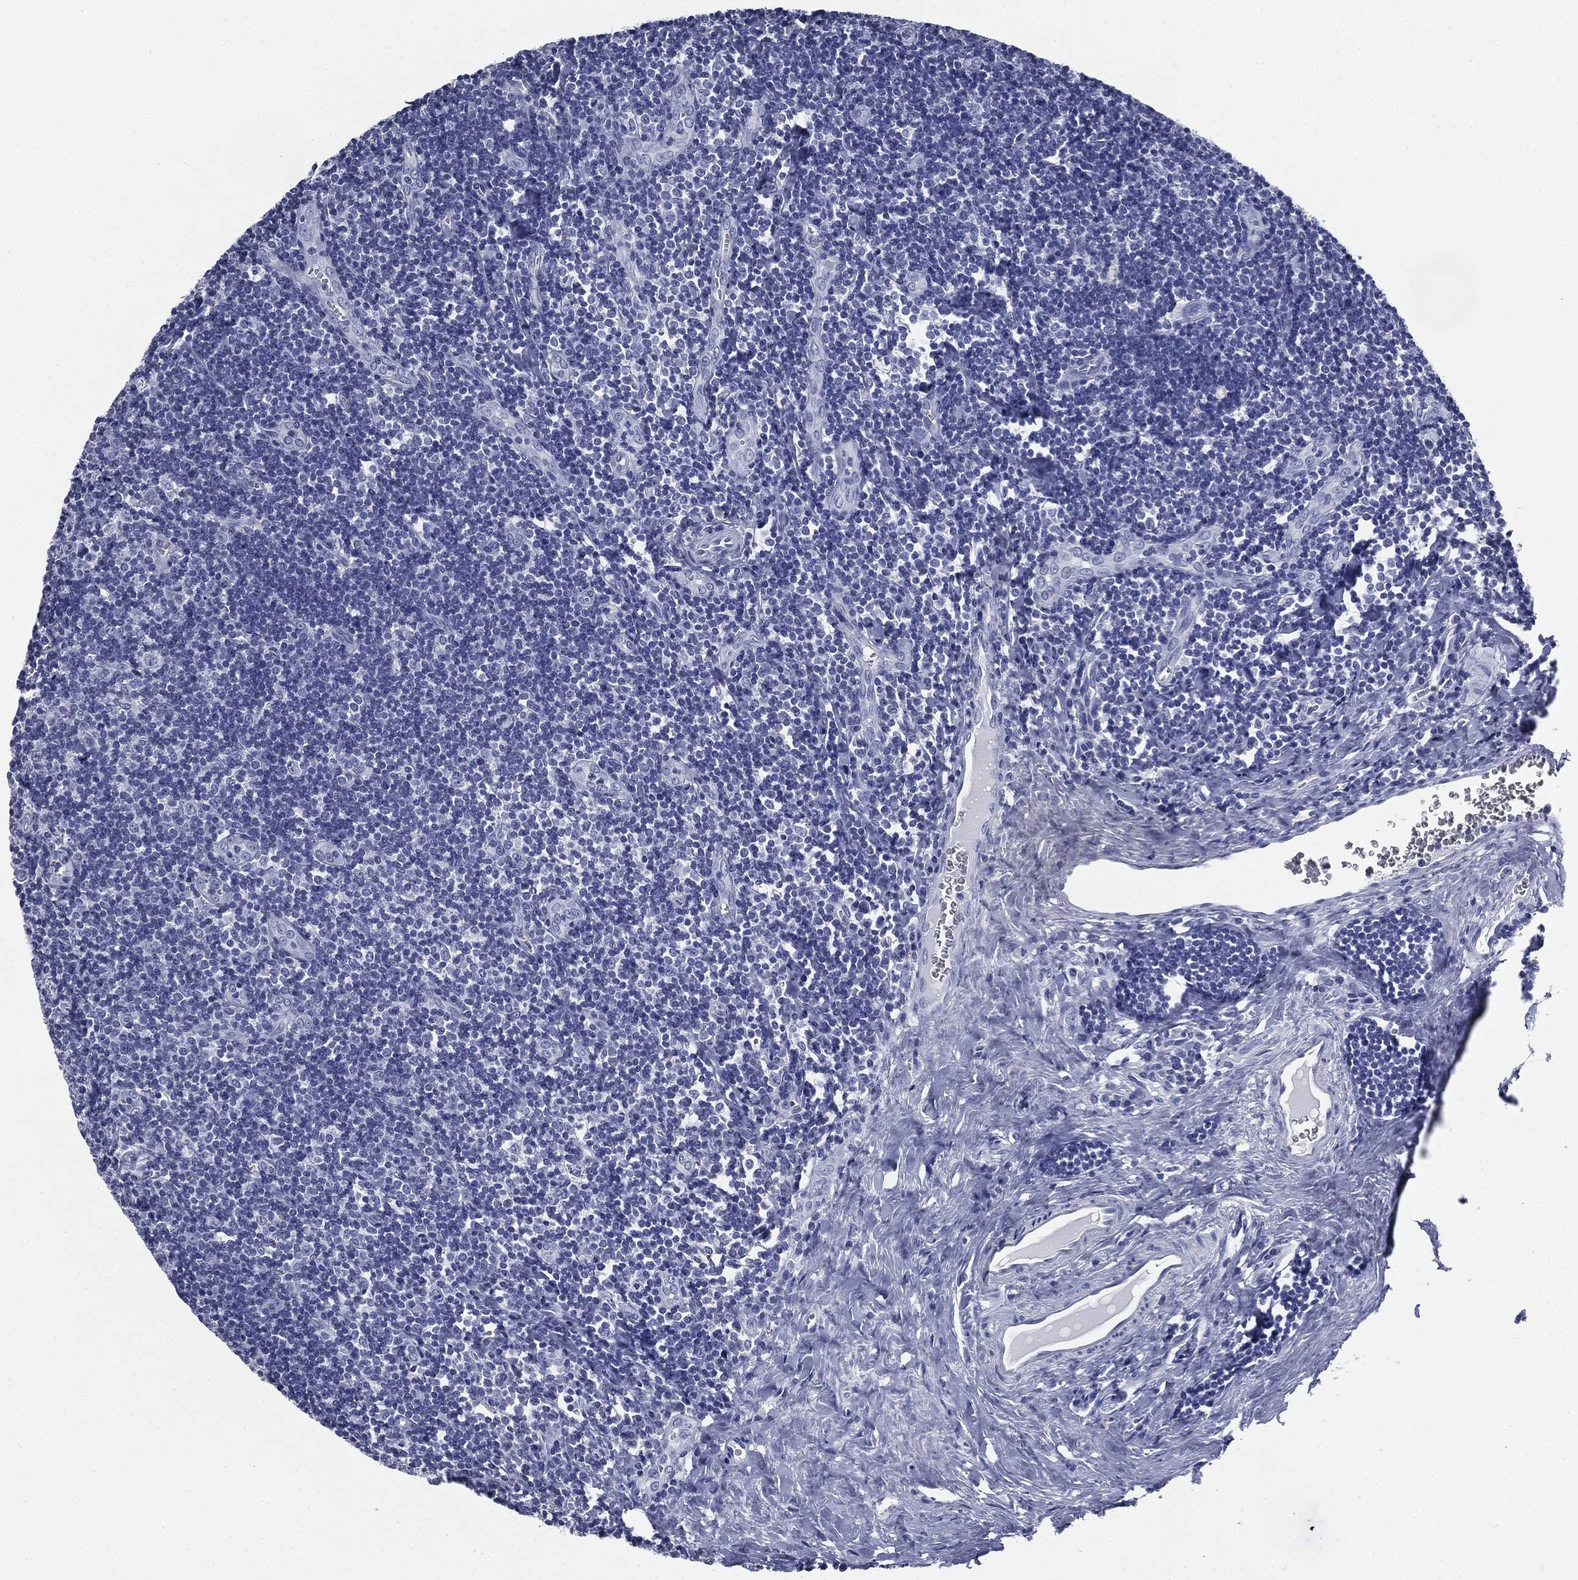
{"staining": {"intensity": "negative", "quantity": "none", "location": "none"}, "tissue": "tonsil", "cell_type": "Germinal center cells", "image_type": "normal", "snomed": [{"axis": "morphology", "description": "Normal tissue, NOS"}, {"axis": "morphology", "description": "Inflammation, NOS"}, {"axis": "topography", "description": "Tonsil"}], "caption": "Tonsil was stained to show a protein in brown. There is no significant staining in germinal center cells.", "gene": "ATP2A1", "patient": {"sex": "female", "age": 31}}